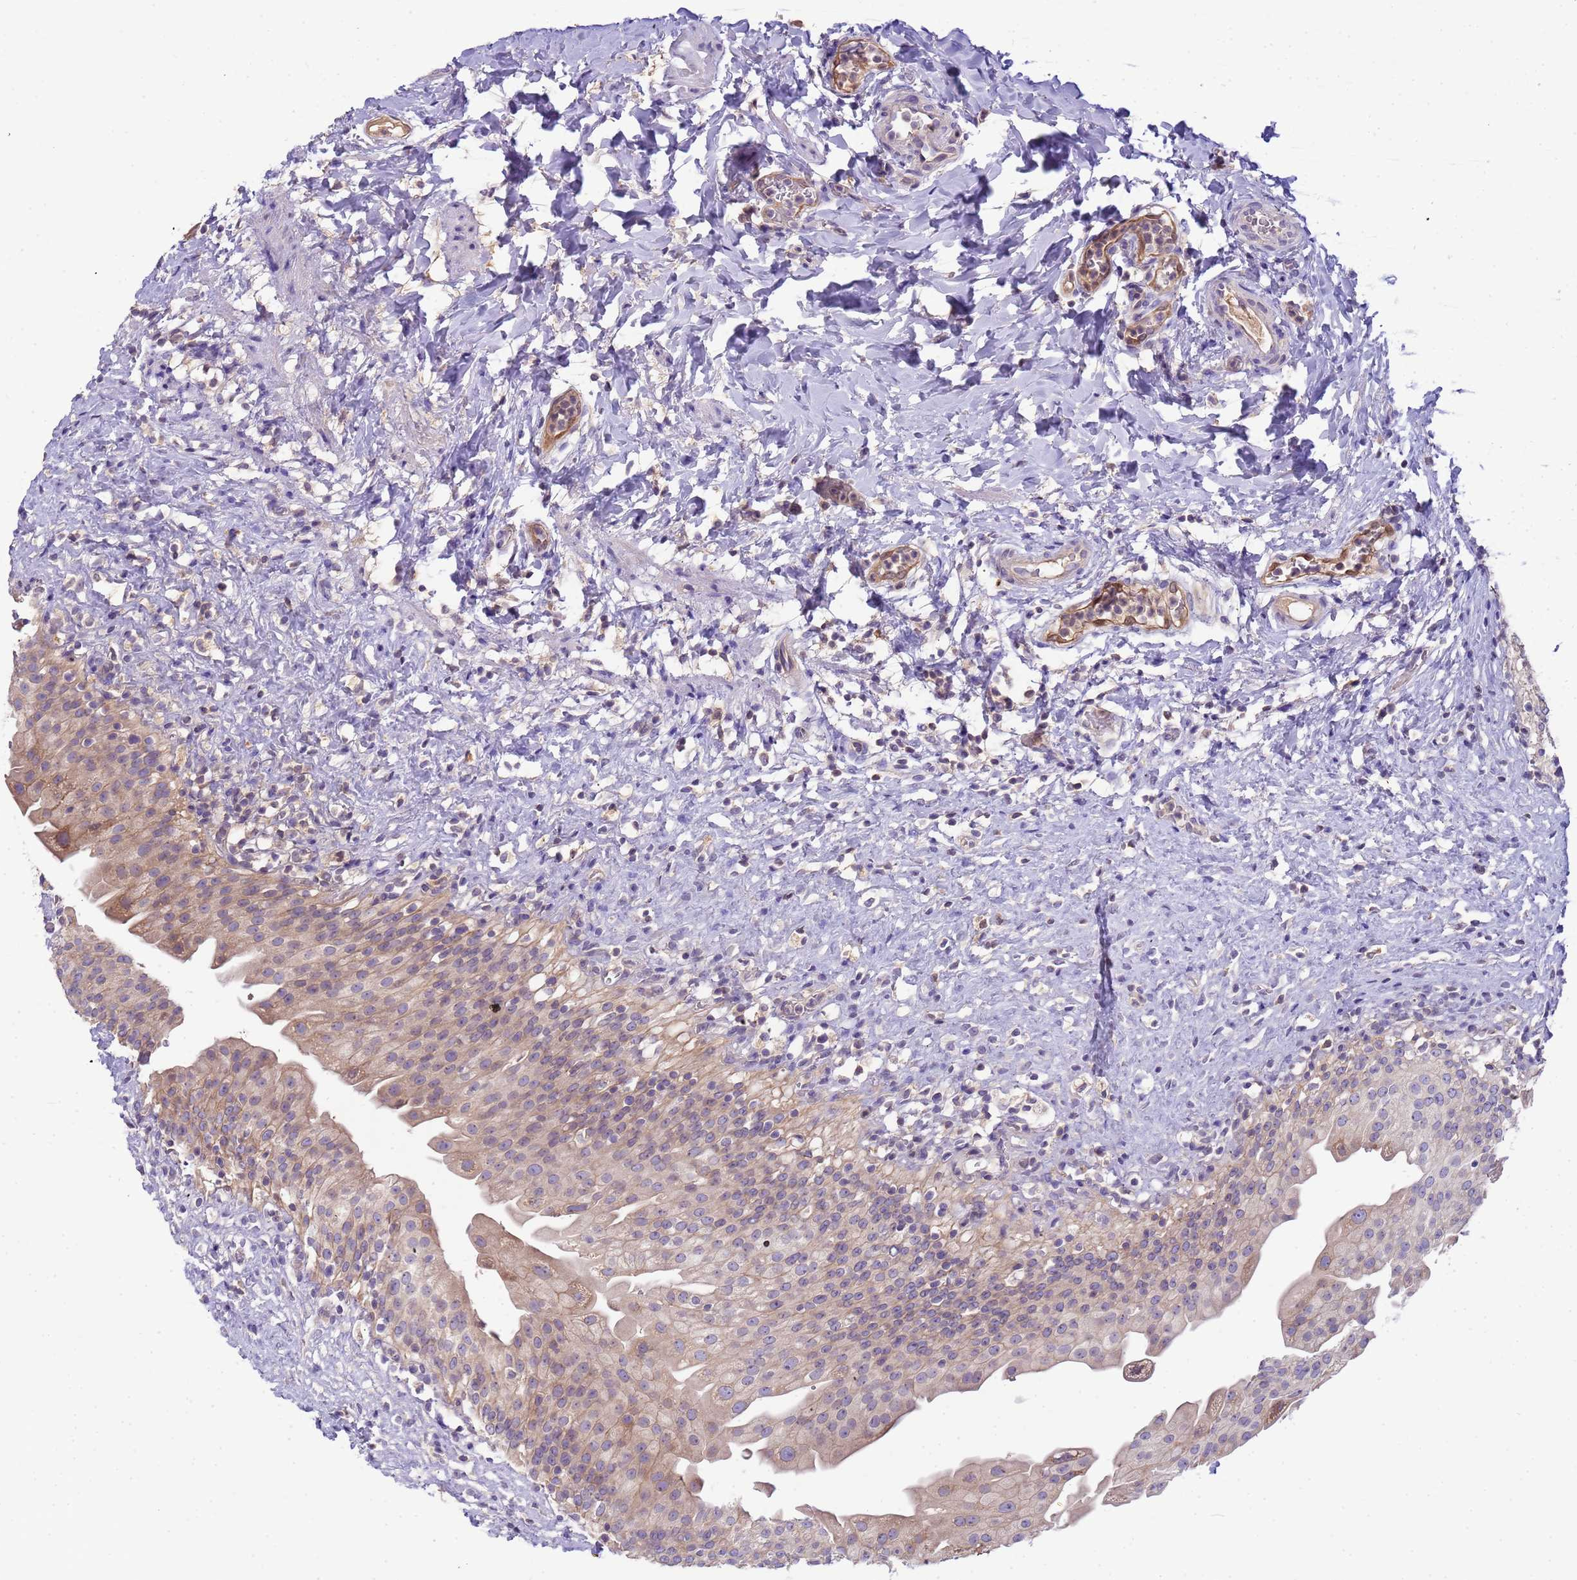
{"staining": {"intensity": "moderate", "quantity": "<25%", "location": "cytoplasmic/membranous"}, "tissue": "urinary bladder", "cell_type": "Urothelial cells", "image_type": "normal", "snomed": [{"axis": "morphology", "description": "Normal tissue, NOS"}, {"axis": "topography", "description": "Urinary bladder"}], "caption": "IHC histopathology image of unremarkable urinary bladder: human urinary bladder stained using IHC reveals low levels of moderate protein expression localized specifically in the cytoplasmic/membranous of urothelial cells, appearing as a cytoplasmic/membranous brown color.", "gene": "PLCXD3", "patient": {"sex": "female", "age": 27}}